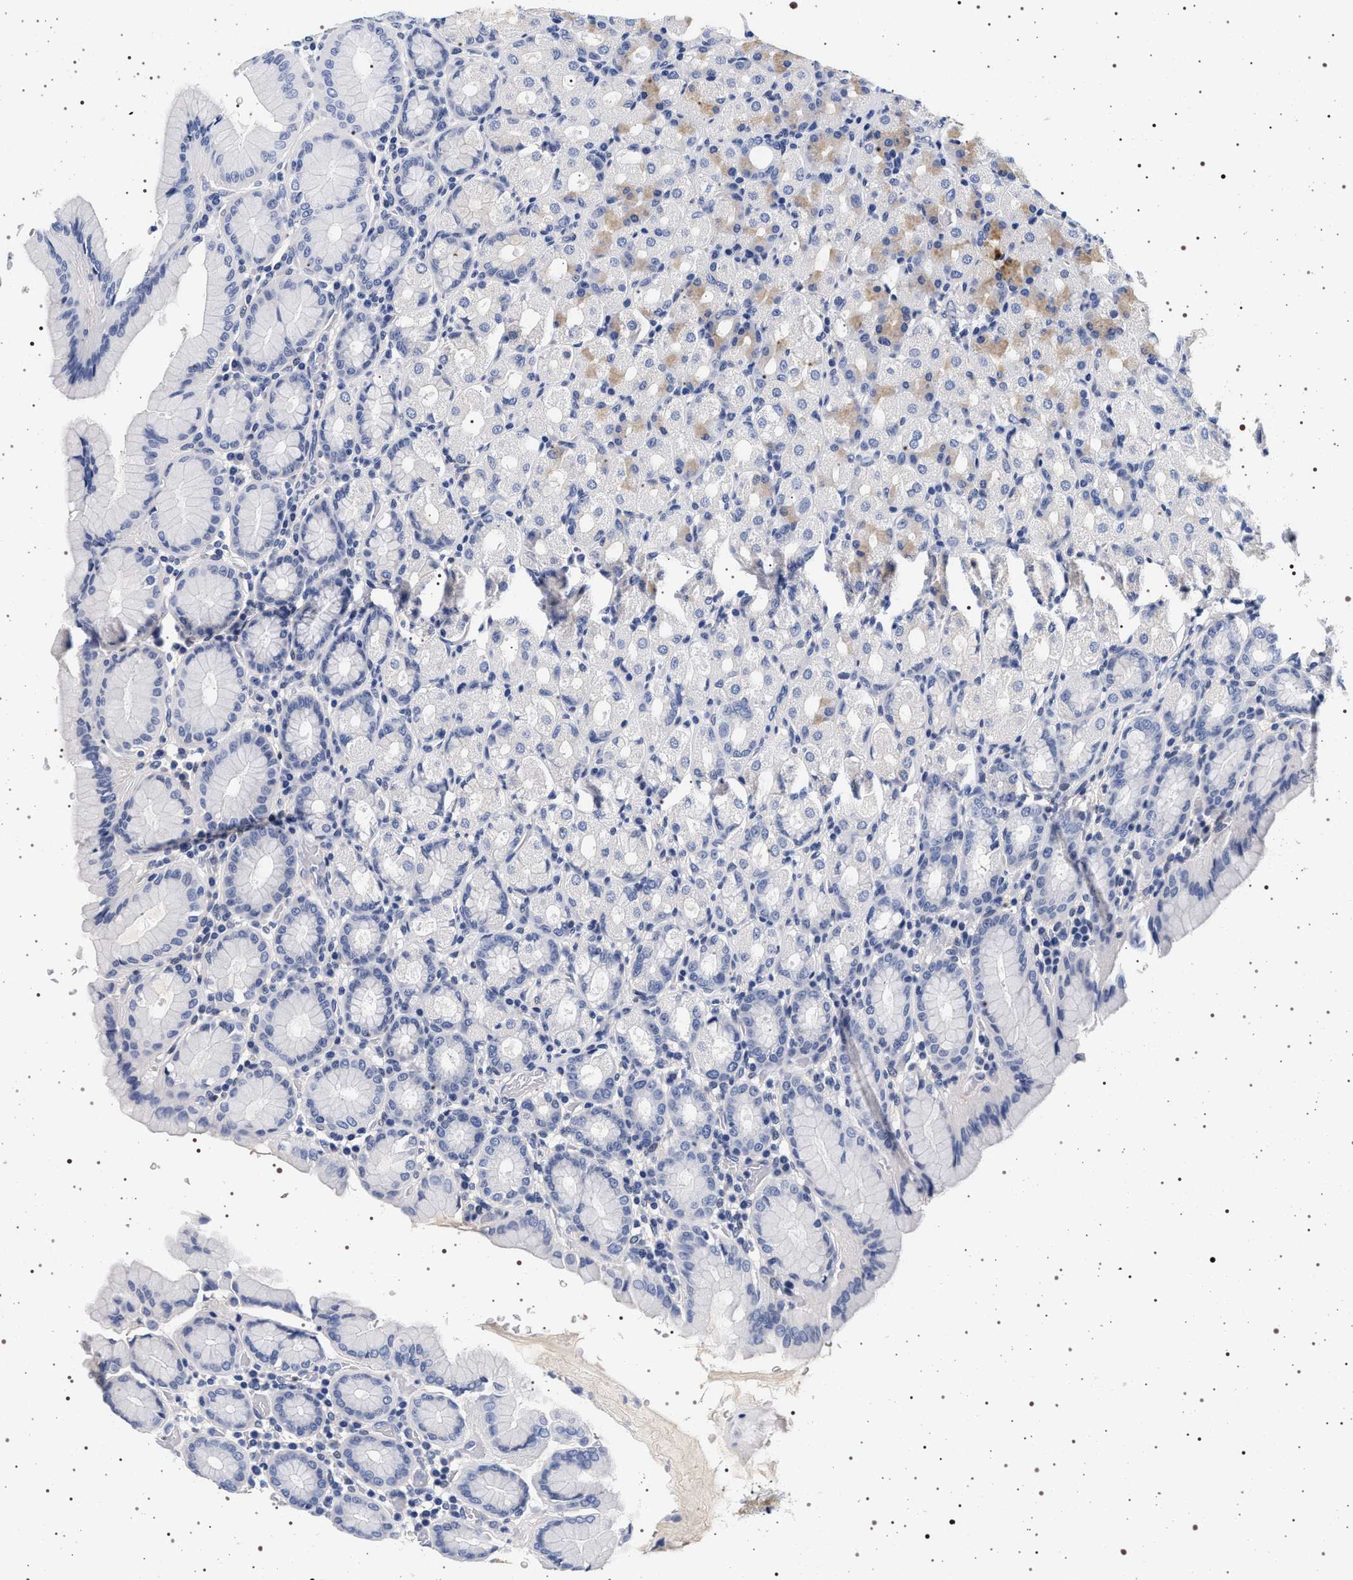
{"staining": {"intensity": "weak", "quantity": "25%-75%", "location": "cytoplasmic/membranous"}, "tissue": "stomach", "cell_type": "Glandular cells", "image_type": "normal", "snomed": [{"axis": "morphology", "description": "Normal tissue, NOS"}, {"axis": "topography", "description": "Stomach, upper"}], "caption": "Stomach was stained to show a protein in brown. There is low levels of weak cytoplasmic/membranous positivity in approximately 25%-75% of glandular cells. The protein of interest is shown in brown color, while the nuclei are stained blue.", "gene": "MAPK10", "patient": {"sex": "male", "age": 68}}